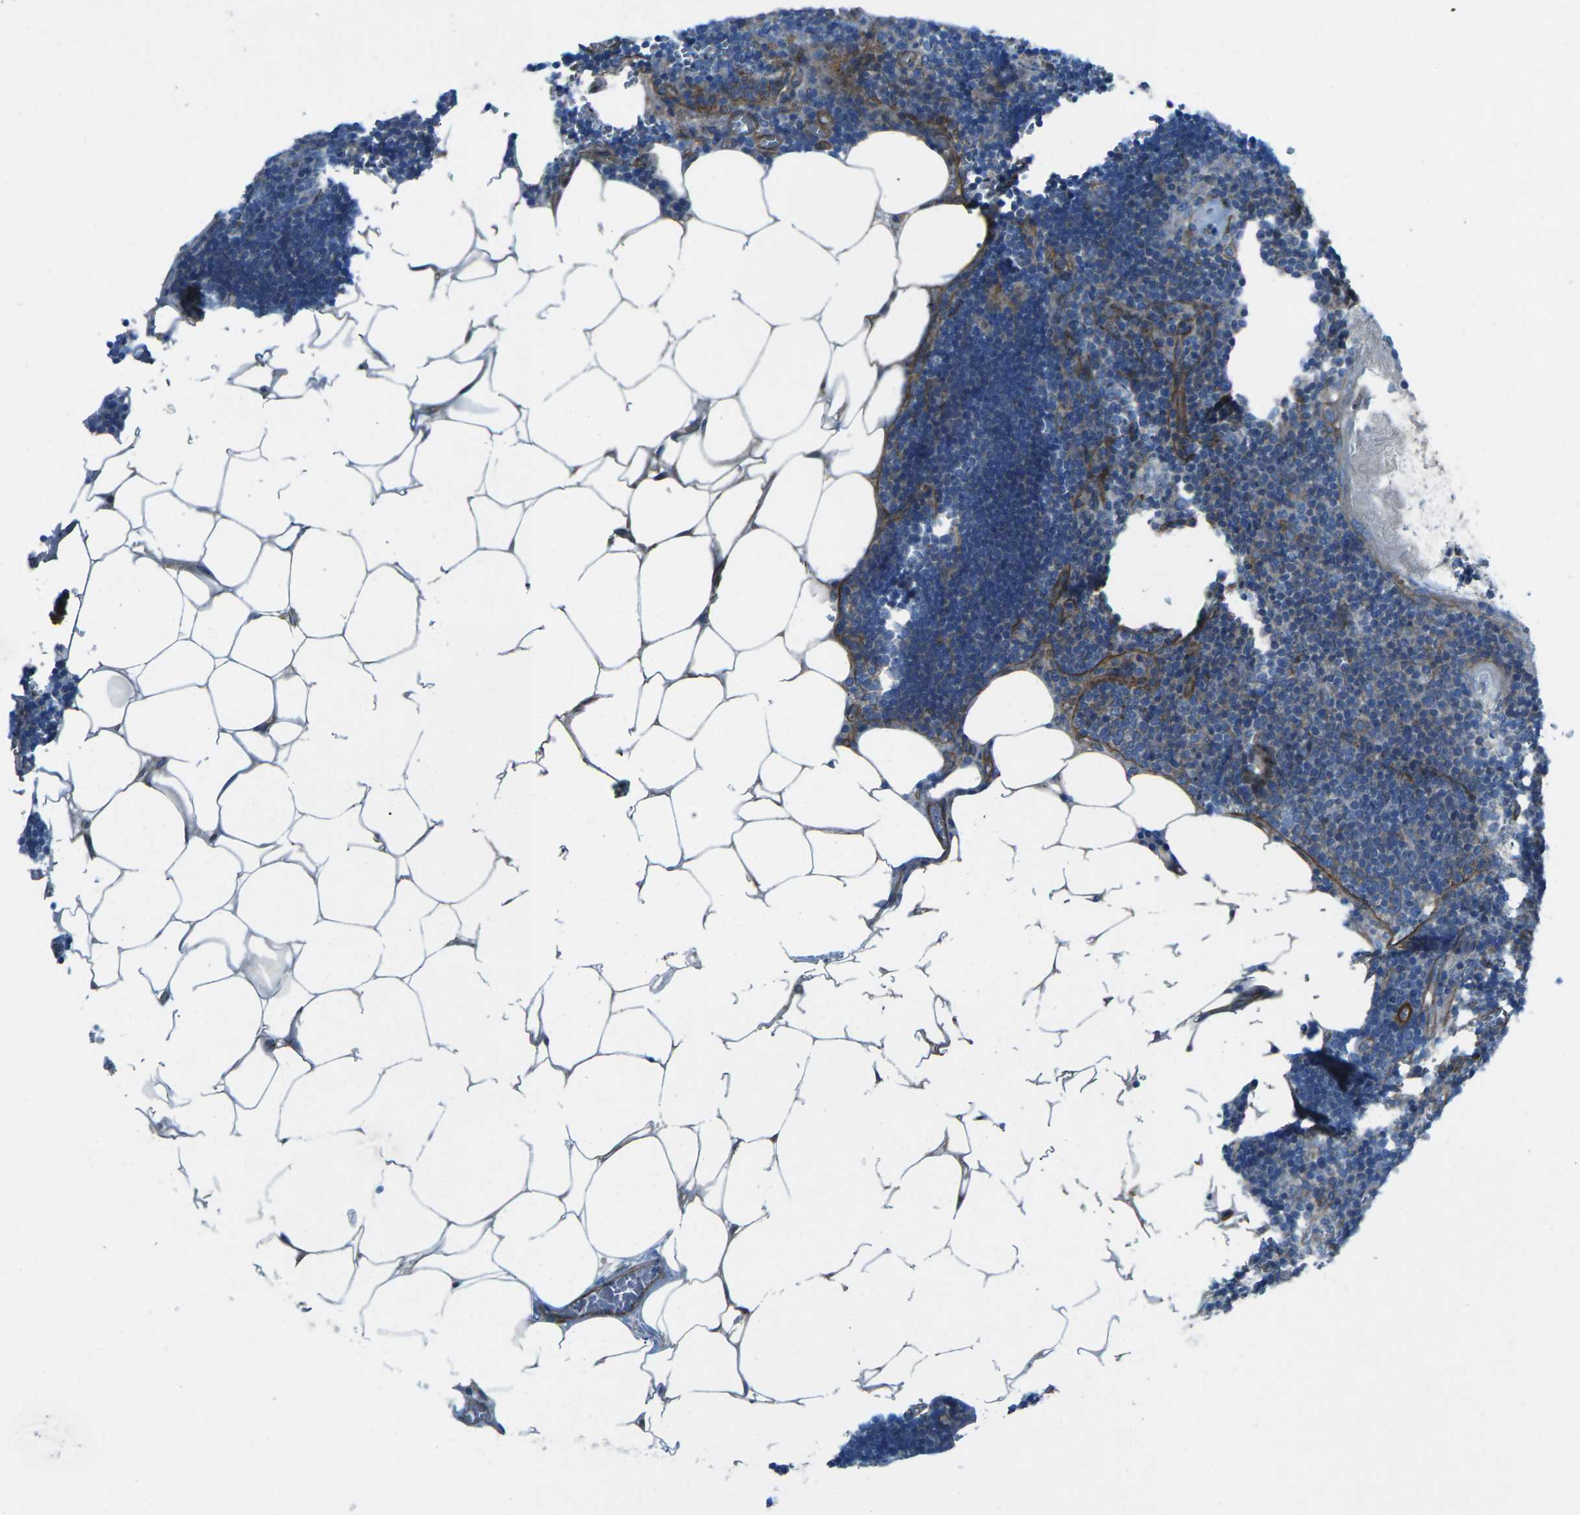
{"staining": {"intensity": "weak", "quantity": "<25%", "location": "cytoplasmic/membranous"}, "tissue": "lymph node", "cell_type": "Germinal center cells", "image_type": "normal", "snomed": [{"axis": "morphology", "description": "Normal tissue, NOS"}, {"axis": "topography", "description": "Lymph node"}], "caption": "High power microscopy histopathology image of an IHC micrograph of unremarkable lymph node, revealing no significant staining in germinal center cells. Brightfield microscopy of immunohistochemistry stained with DAB (3,3'-diaminobenzidine) (brown) and hematoxylin (blue), captured at high magnification.", "gene": "UTRN", "patient": {"sex": "male", "age": 33}}